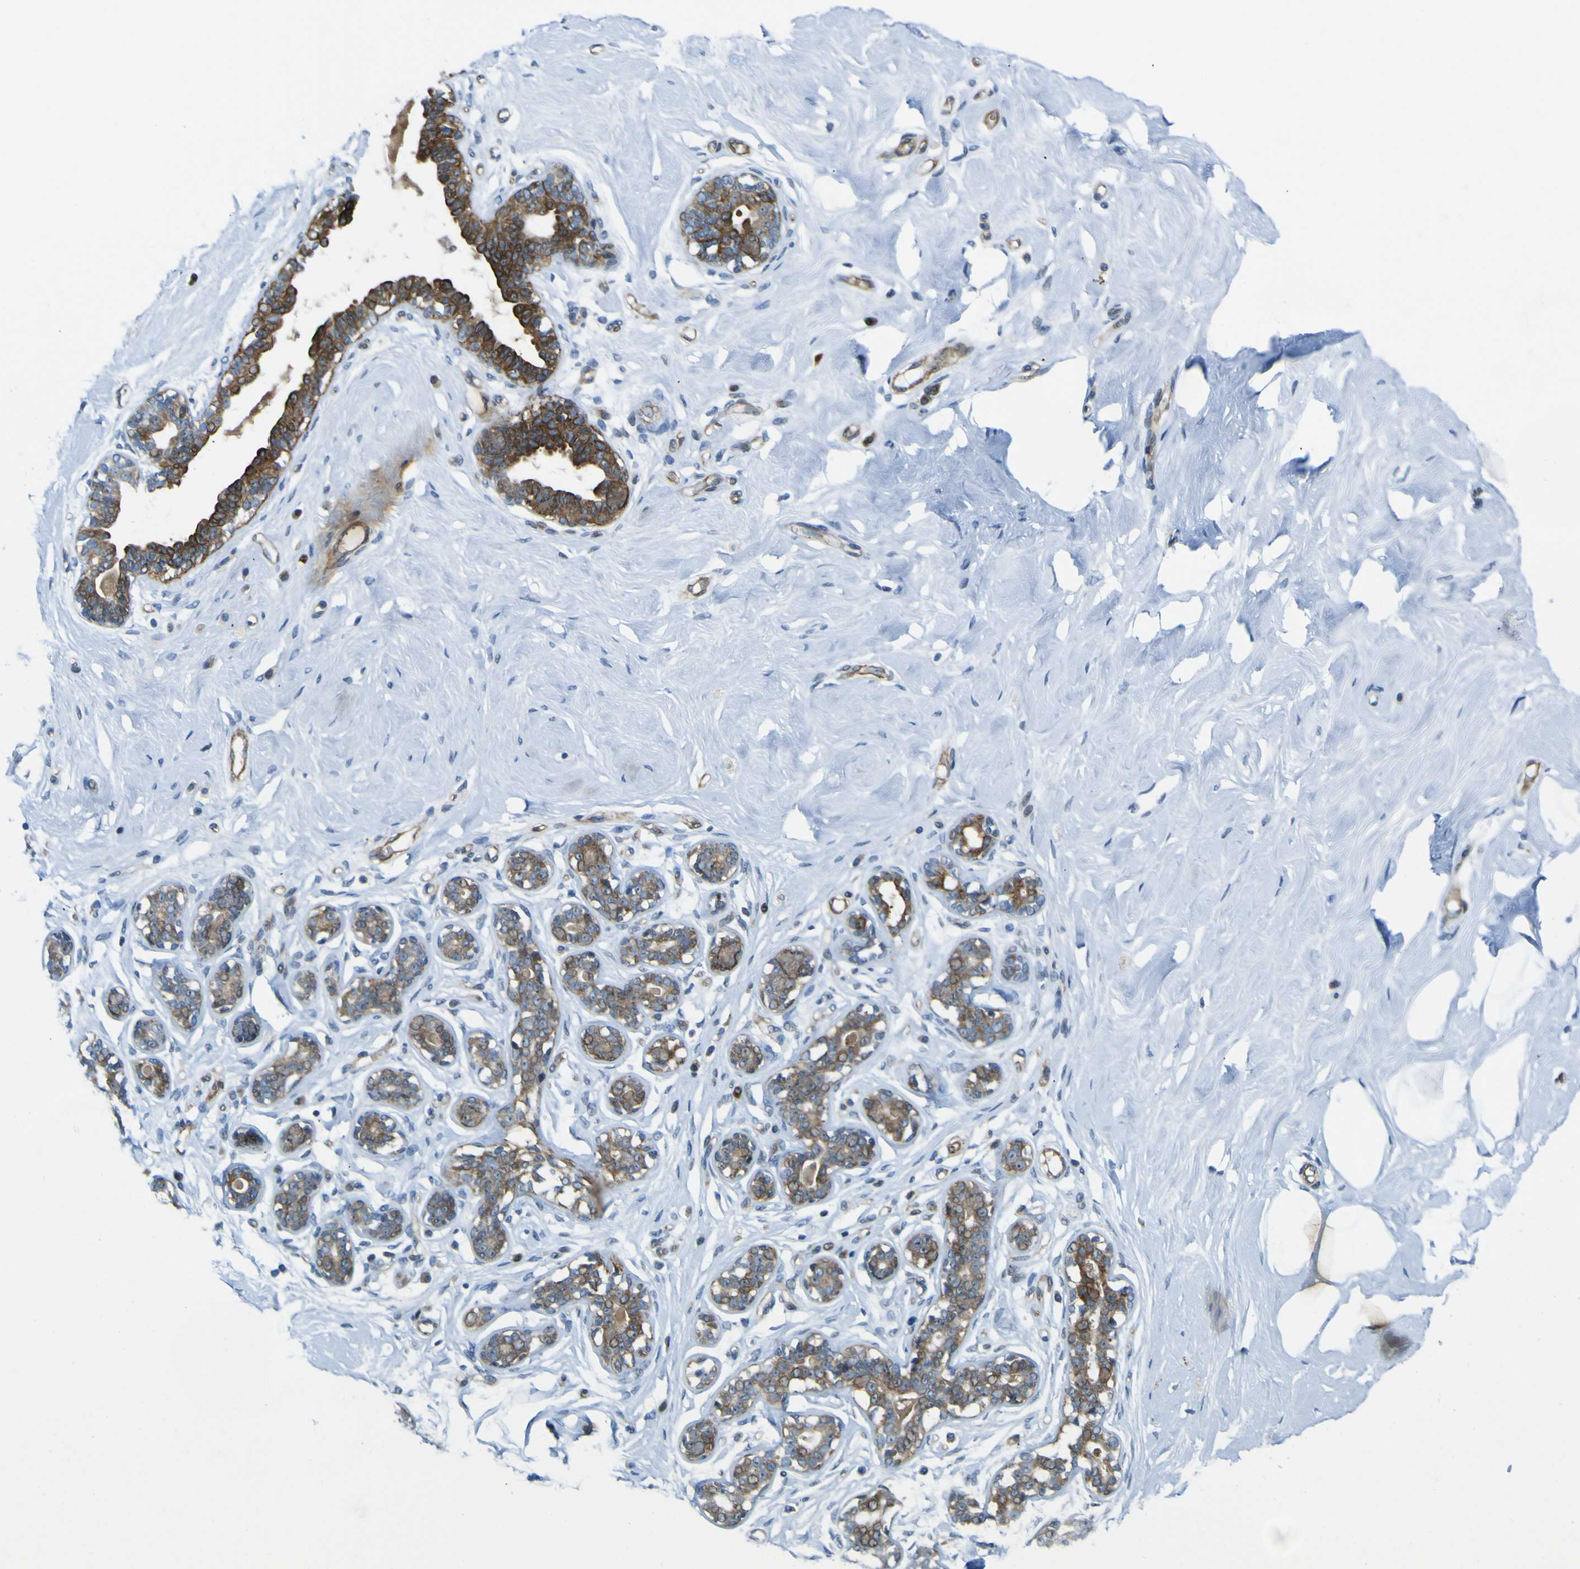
{"staining": {"intensity": "negative", "quantity": "none", "location": "none"}, "tissue": "breast", "cell_type": "Adipocytes", "image_type": "normal", "snomed": [{"axis": "morphology", "description": "Normal tissue, NOS"}, {"axis": "topography", "description": "Breast"}], "caption": "DAB (3,3'-diaminobenzidine) immunohistochemical staining of normal breast displays no significant staining in adipocytes.", "gene": "KDM7A", "patient": {"sex": "female", "age": 23}}